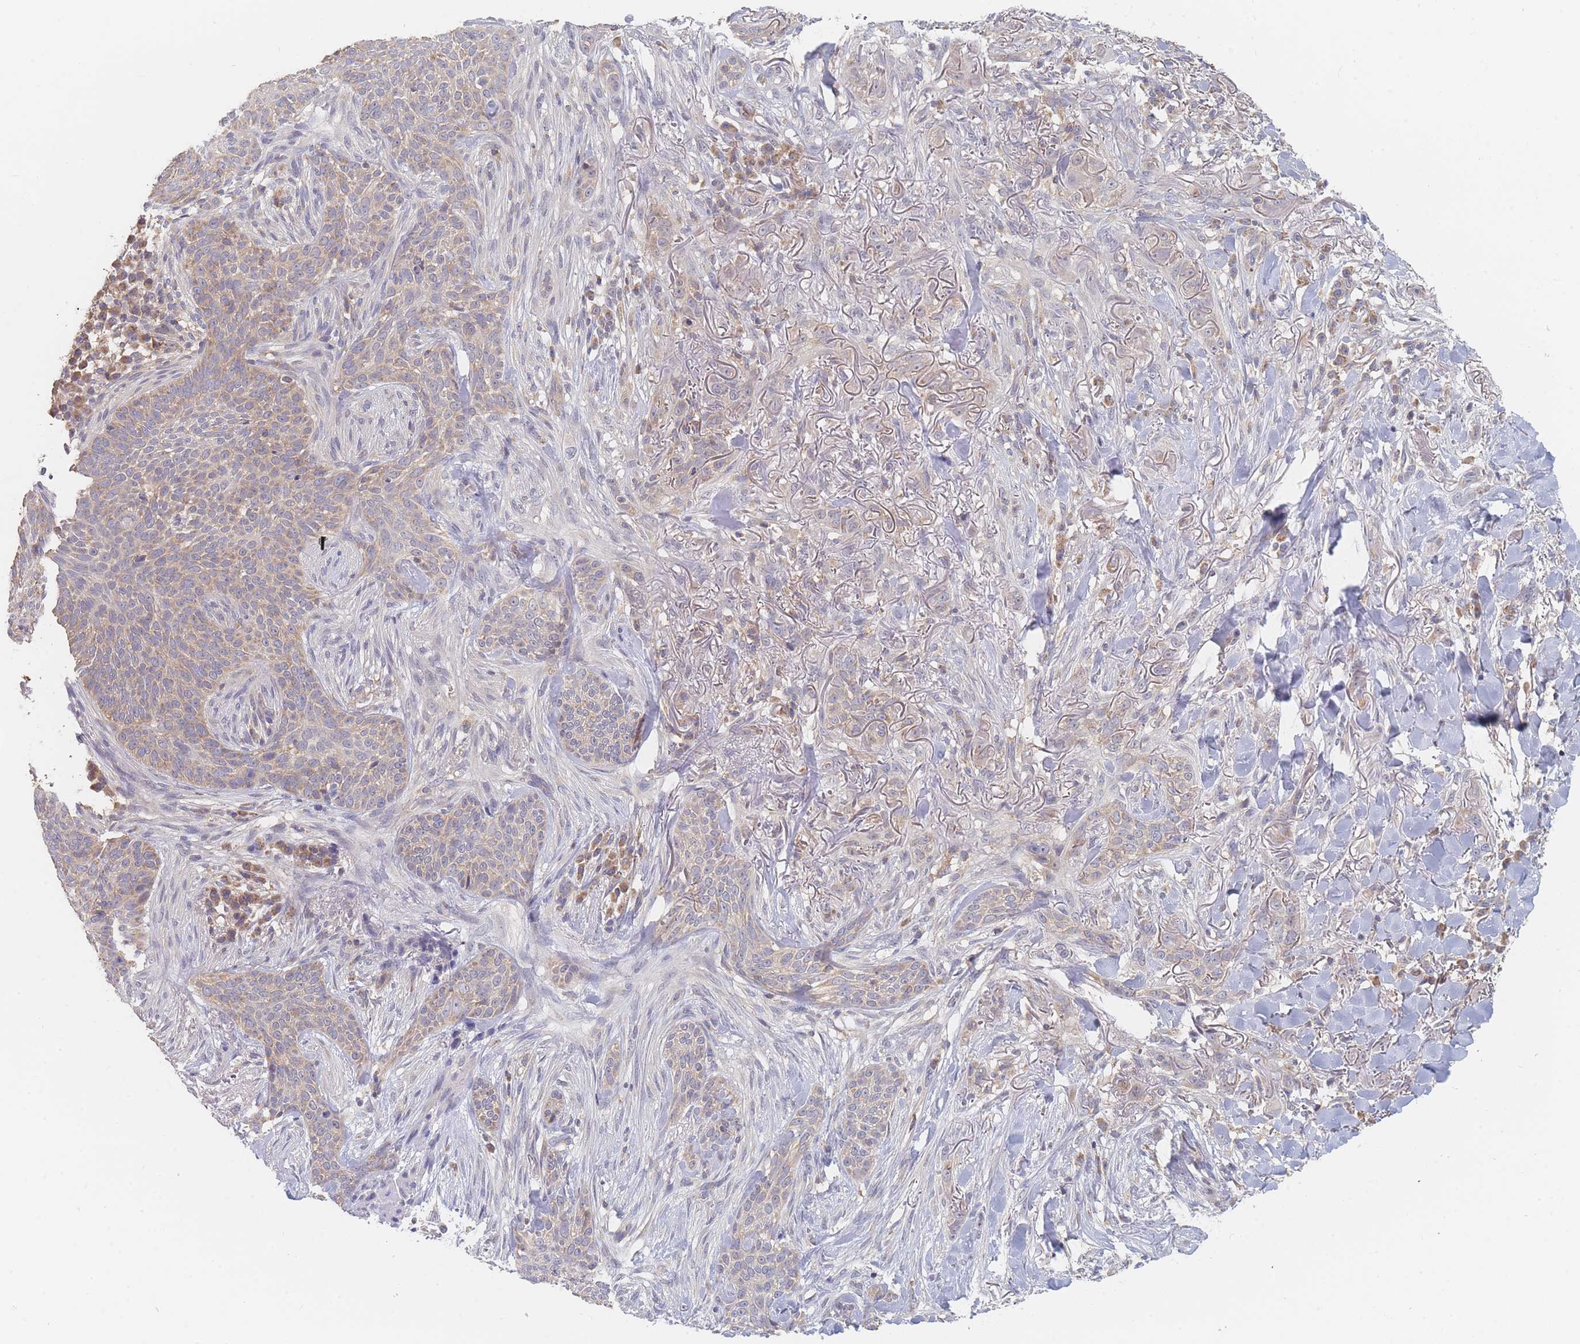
{"staining": {"intensity": "weak", "quantity": ">75%", "location": "cytoplasmic/membranous"}, "tissue": "skin cancer", "cell_type": "Tumor cells", "image_type": "cancer", "snomed": [{"axis": "morphology", "description": "Basal cell carcinoma"}, {"axis": "topography", "description": "Skin"}], "caption": "Tumor cells reveal weak cytoplasmic/membranous positivity in about >75% of cells in basal cell carcinoma (skin). (brown staining indicates protein expression, while blue staining denotes nuclei).", "gene": "PPP6C", "patient": {"sex": "male", "age": 72}}